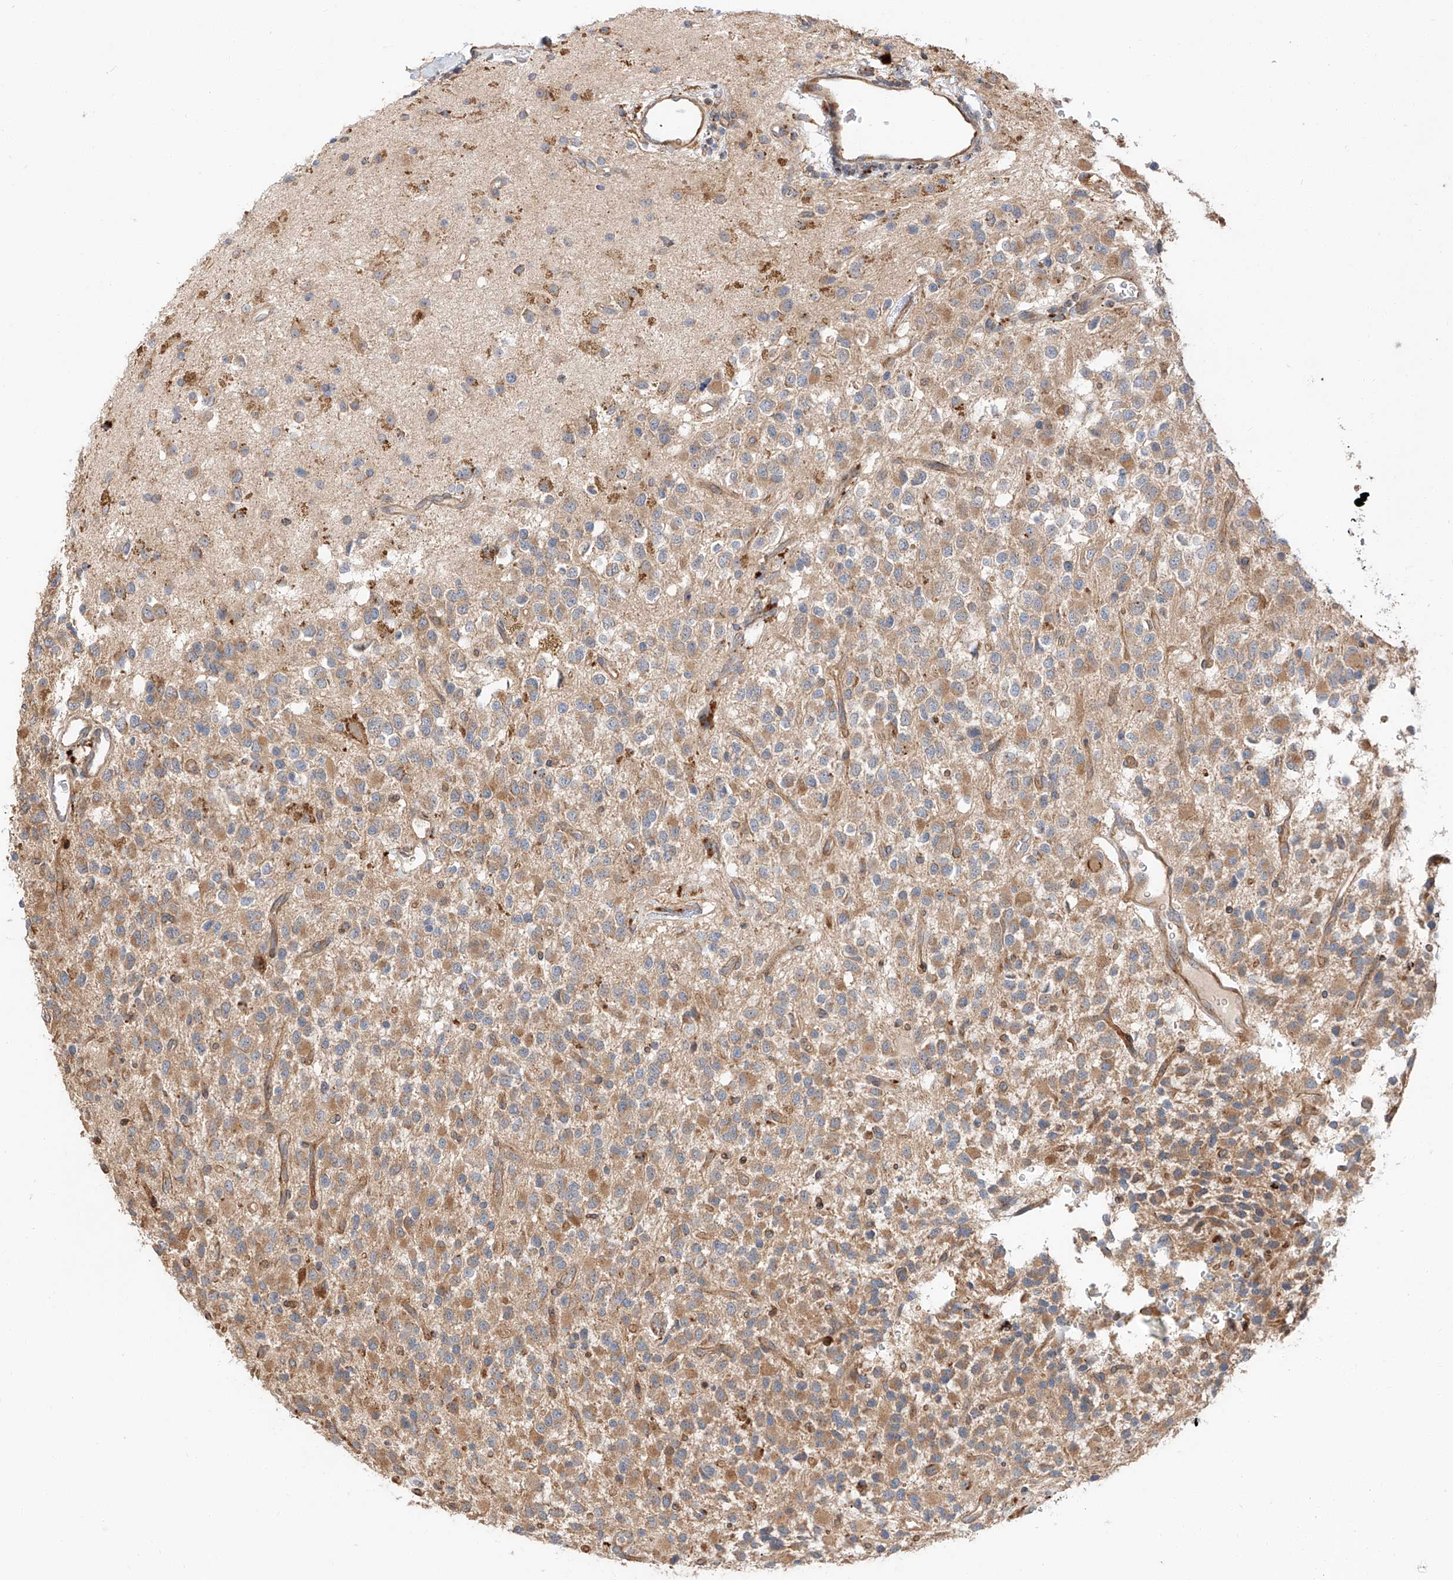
{"staining": {"intensity": "moderate", "quantity": "25%-75%", "location": "cytoplasmic/membranous"}, "tissue": "glioma", "cell_type": "Tumor cells", "image_type": "cancer", "snomed": [{"axis": "morphology", "description": "Glioma, malignant, High grade"}, {"axis": "topography", "description": "Brain"}], "caption": "Protein staining of malignant glioma (high-grade) tissue displays moderate cytoplasmic/membranous expression in approximately 25%-75% of tumor cells. (Brightfield microscopy of DAB IHC at high magnification).", "gene": "DIRAS3", "patient": {"sex": "male", "age": 34}}